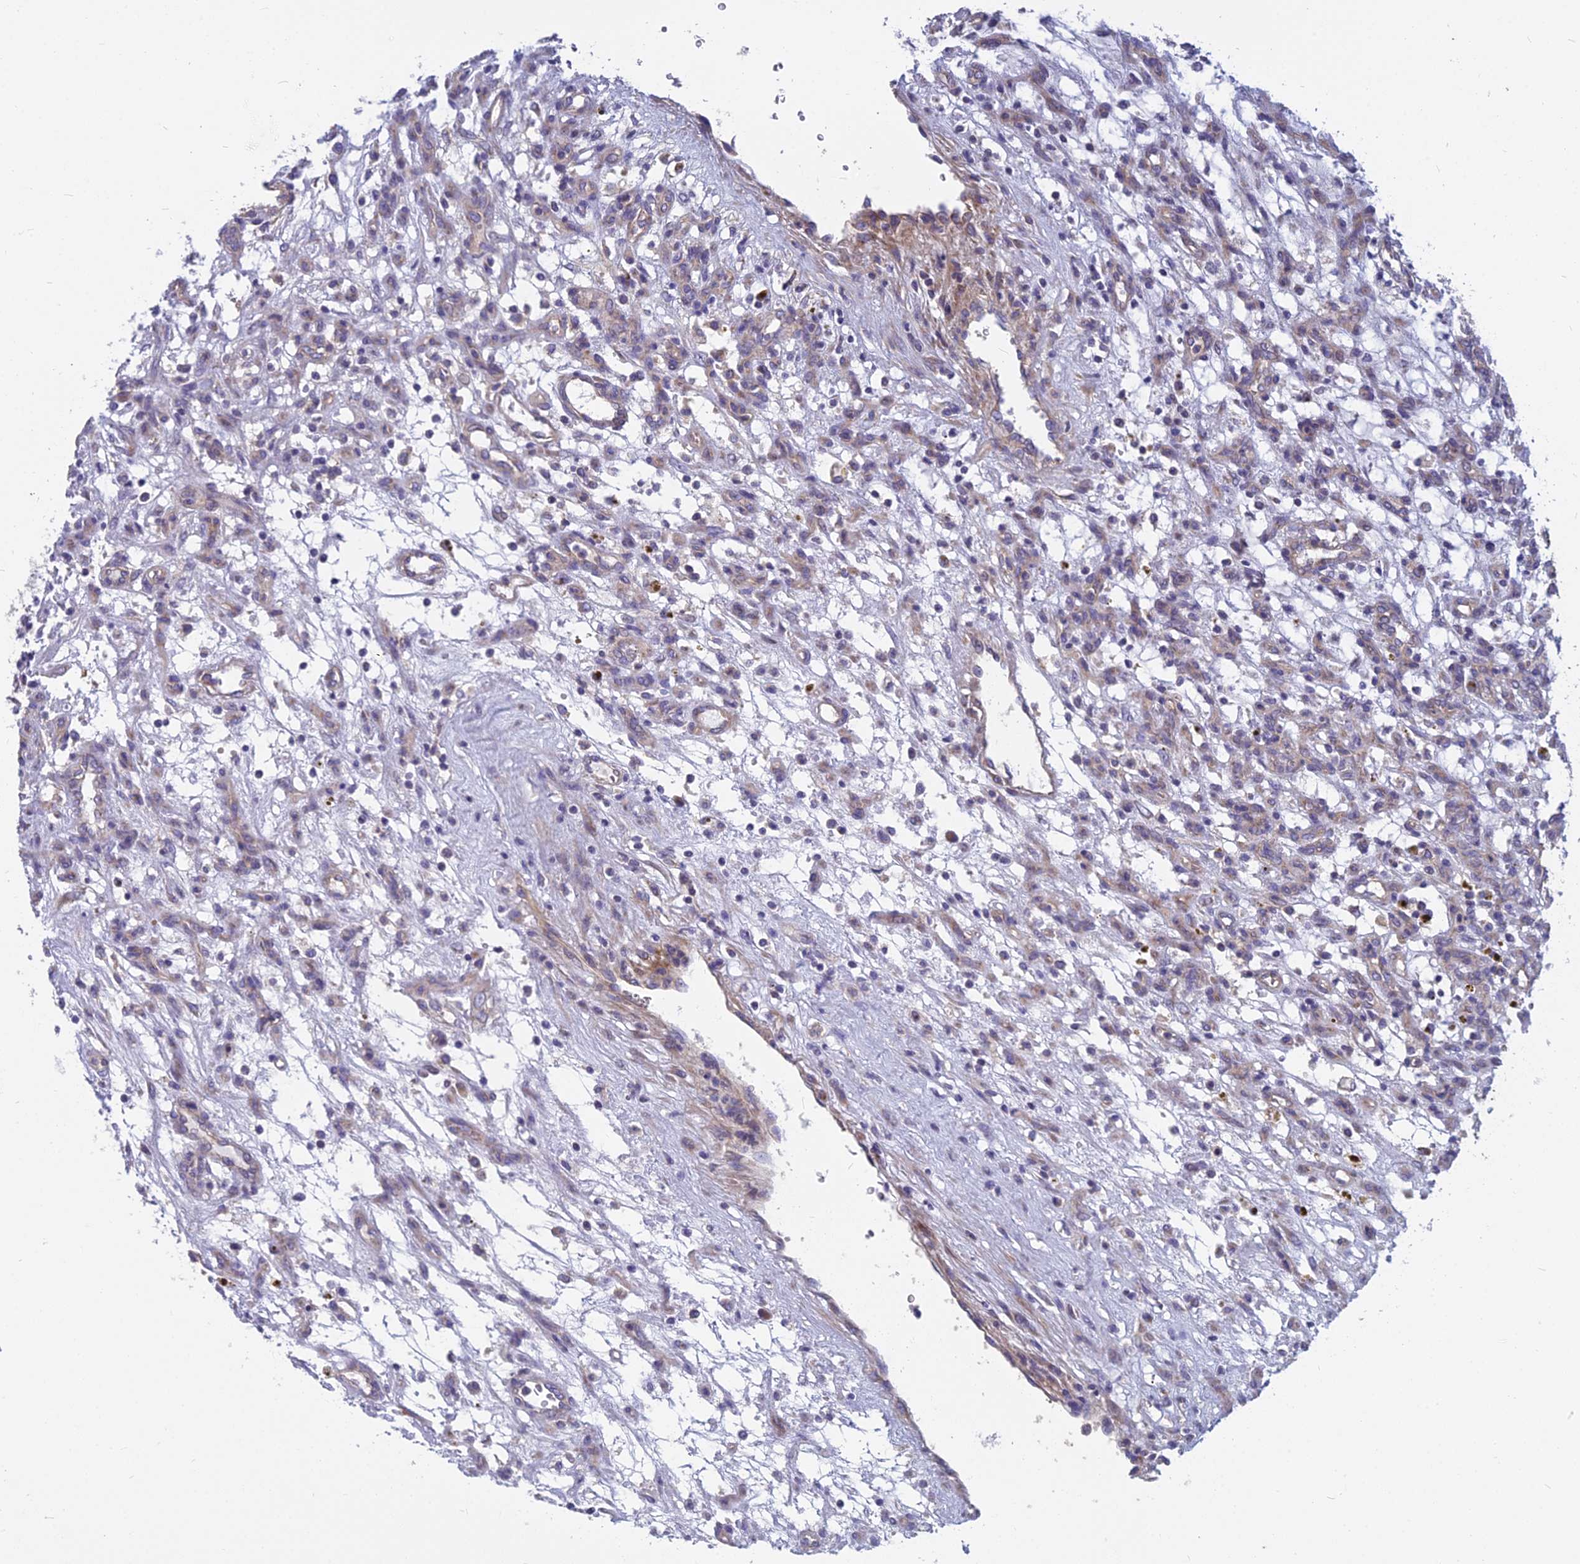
{"staining": {"intensity": "negative", "quantity": "none", "location": "none"}, "tissue": "renal cancer", "cell_type": "Tumor cells", "image_type": "cancer", "snomed": [{"axis": "morphology", "description": "Adenocarcinoma, NOS"}, {"axis": "topography", "description": "Kidney"}], "caption": "This is an IHC histopathology image of renal adenocarcinoma. There is no staining in tumor cells.", "gene": "COX20", "patient": {"sex": "female", "age": 57}}